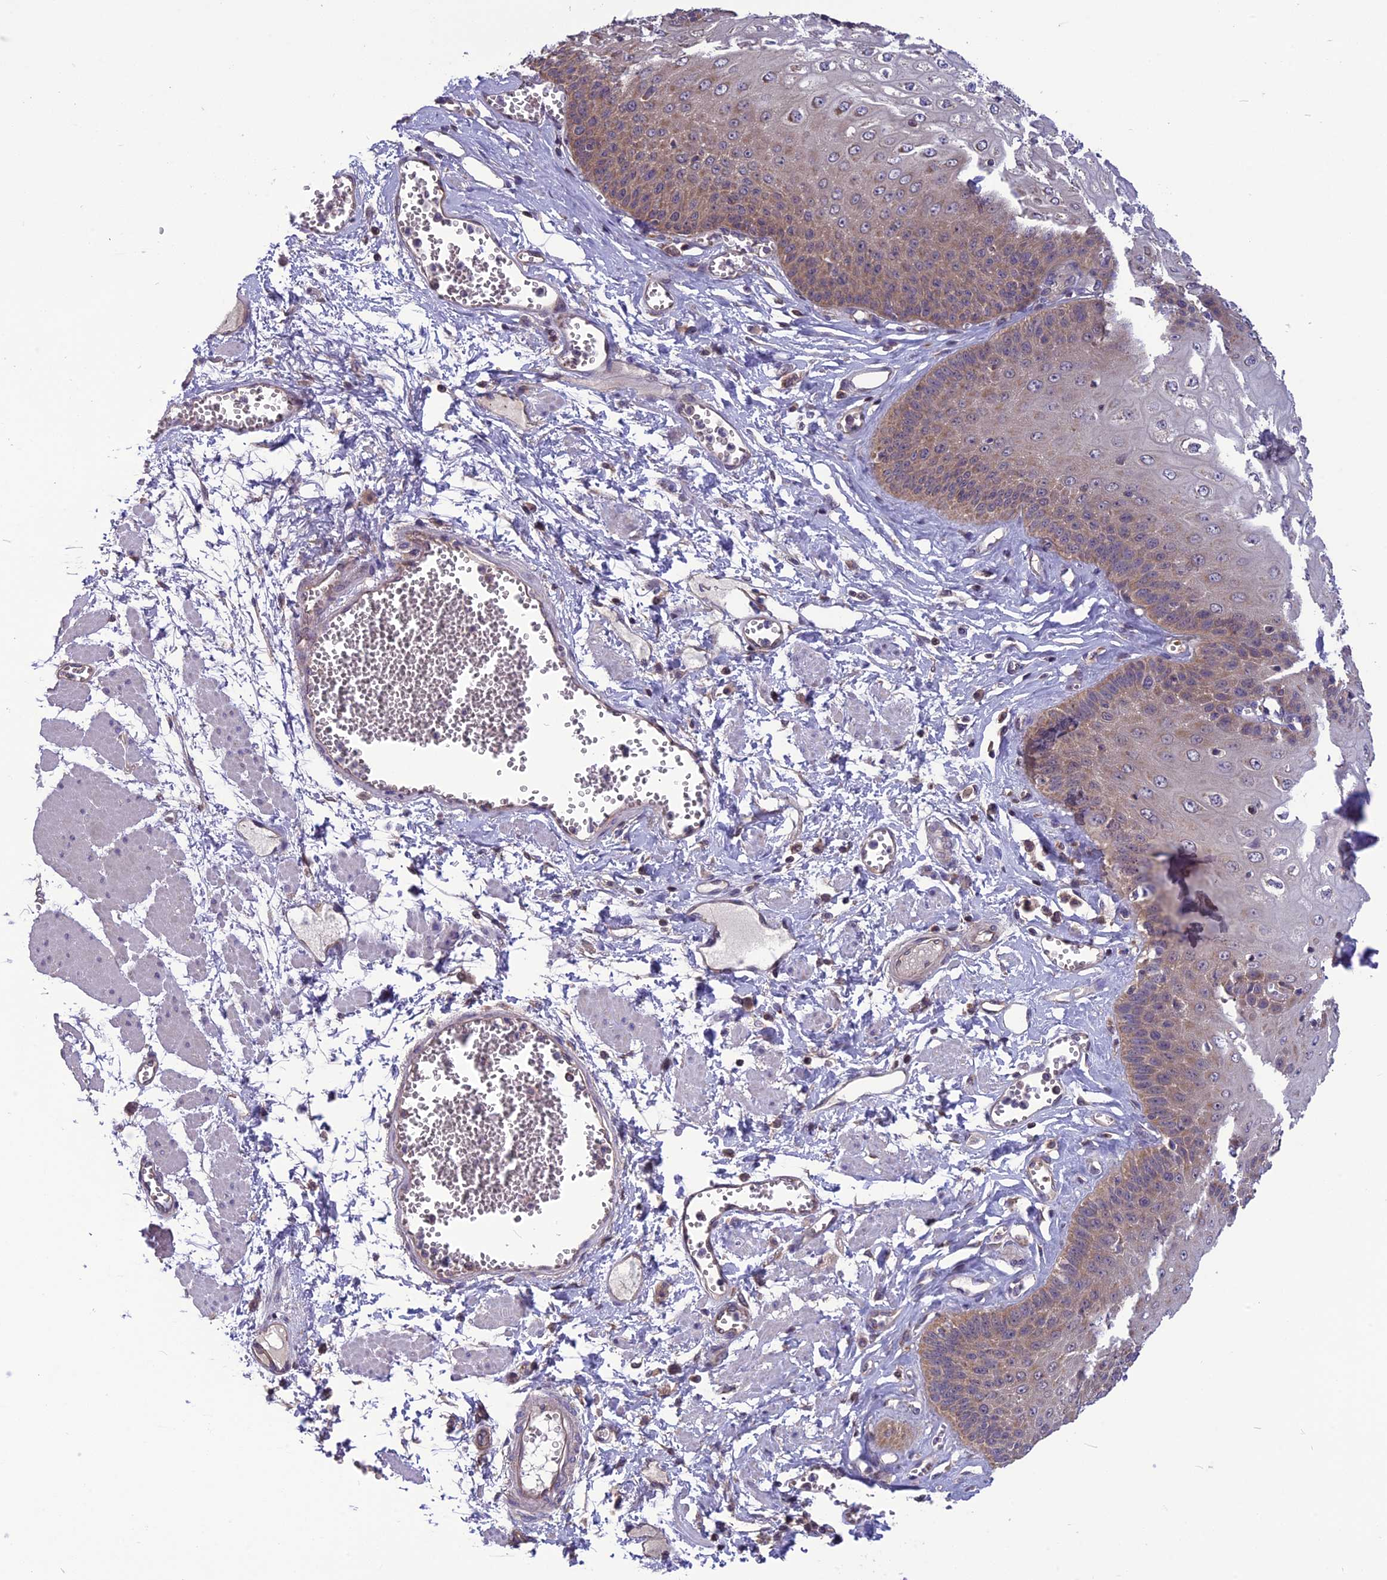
{"staining": {"intensity": "moderate", "quantity": ">75%", "location": "cytoplasmic/membranous"}, "tissue": "esophagus", "cell_type": "Squamous epithelial cells", "image_type": "normal", "snomed": [{"axis": "morphology", "description": "Normal tissue, NOS"}, {"axis": "topography", "description": "Esophagus"}], "caption": "Esophagus stained with immunohistochemistry (IHC) displays moderate cytoplasmic/membranous staining in approximately >75% of squamous epithelial cells.", "gene": "PSMF1", "patient": {"sex": "male", "age": 60}}